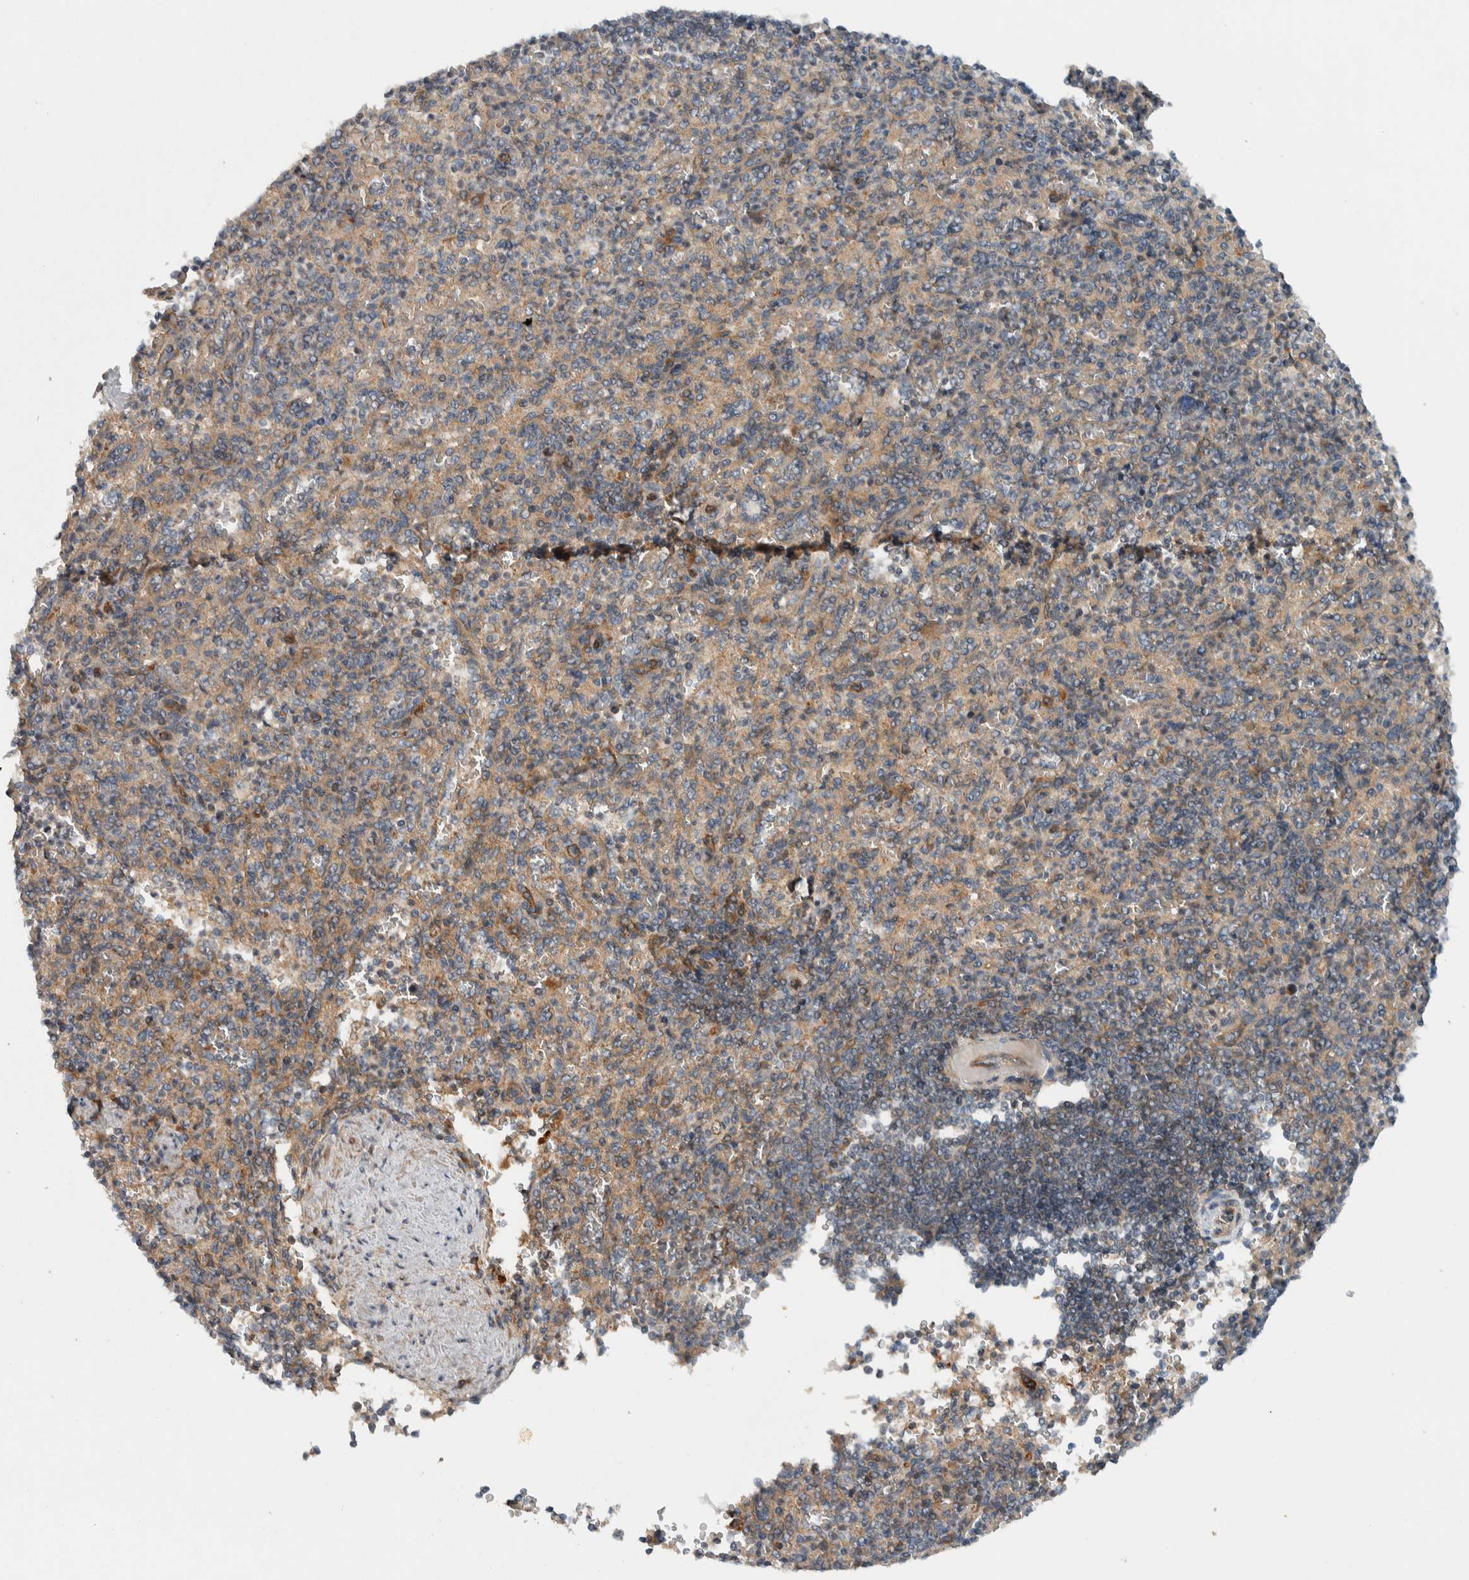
{"staining": {"intensity": "weak", "quantity": ">75%", "location": "cytoplasmic/membranous"}, "tissue": "spleen", "cell_type": "Cells in red pulp", "image_type": "normal", "snomed": [{"axis": "morphology", "description": "Normal tissue, NOS"}, {"axis": "topography", "description": "Spleen"}], "caption": "A high-resolution micrograph shows IHC staining of unremarkable spleen, which exhibits weak cytoplasmic/membranous expression in about >75% of cells in red pulp. (Brightfield microscopy of DAB IHC at high magnification).", "gene": "ARMC7", "patient": {"sex": "female", "age": 74}}